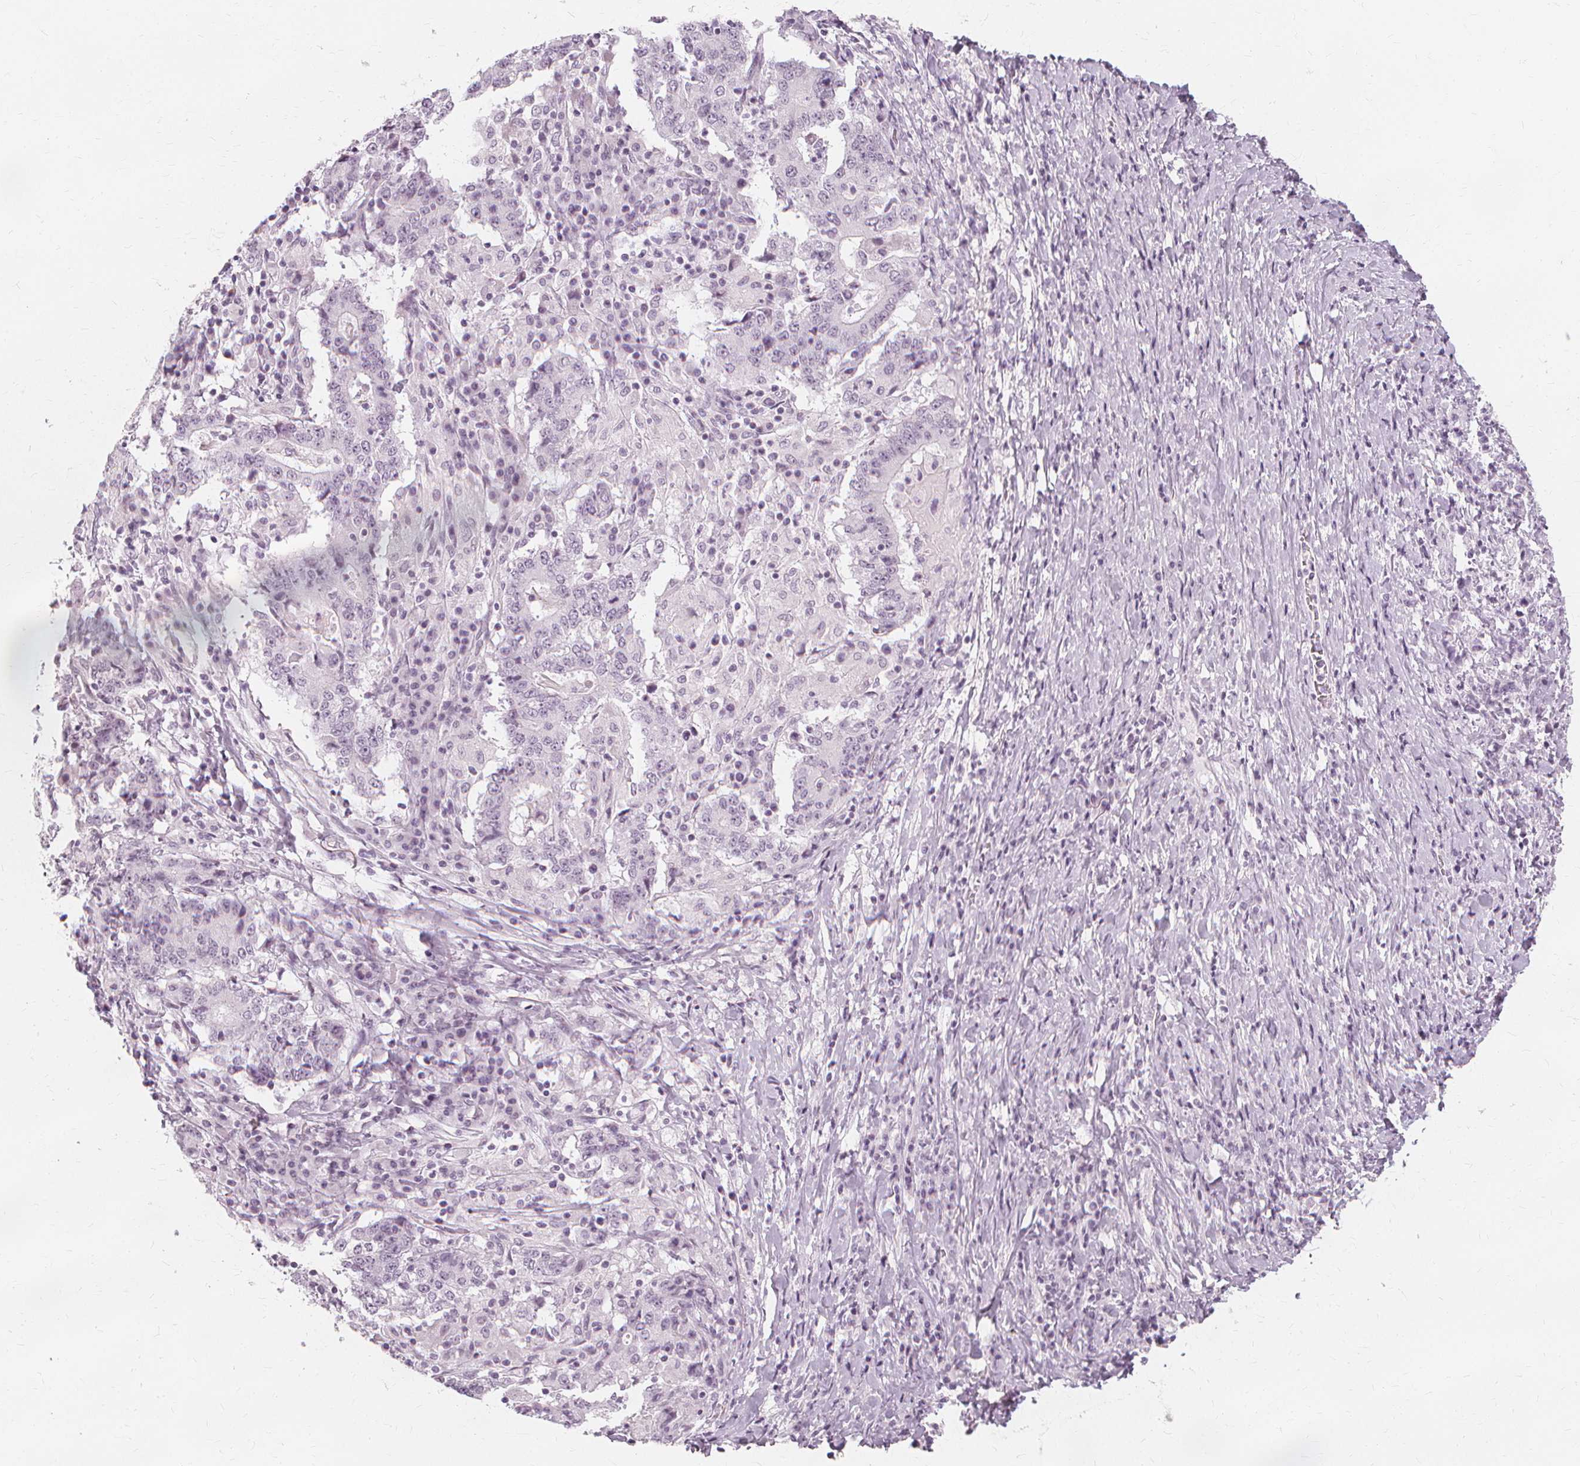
{"staining": {"intensity": "negative", "quantity": "none", "location": "none"}, "tissue": "stomach cancer", "cell_type": "Tumor cells", "image_type": "cancer", "snomed": [{"axis": "morphology", "description": "Normal tissue, NOS"}, {"axis": "morphology", "description": "Adenocarcinoma, NOS"}, {"axis": "topography", "description": "Stomach, upper"}, {"axis": "topography", "description": "Stomach"}], "caption": "Immunohistochemistry (IHC) of stomach cancer shows no positivity in tumor cells.", "gene": "NXPE1", "patient": {"sex": "male", "age": 59}}